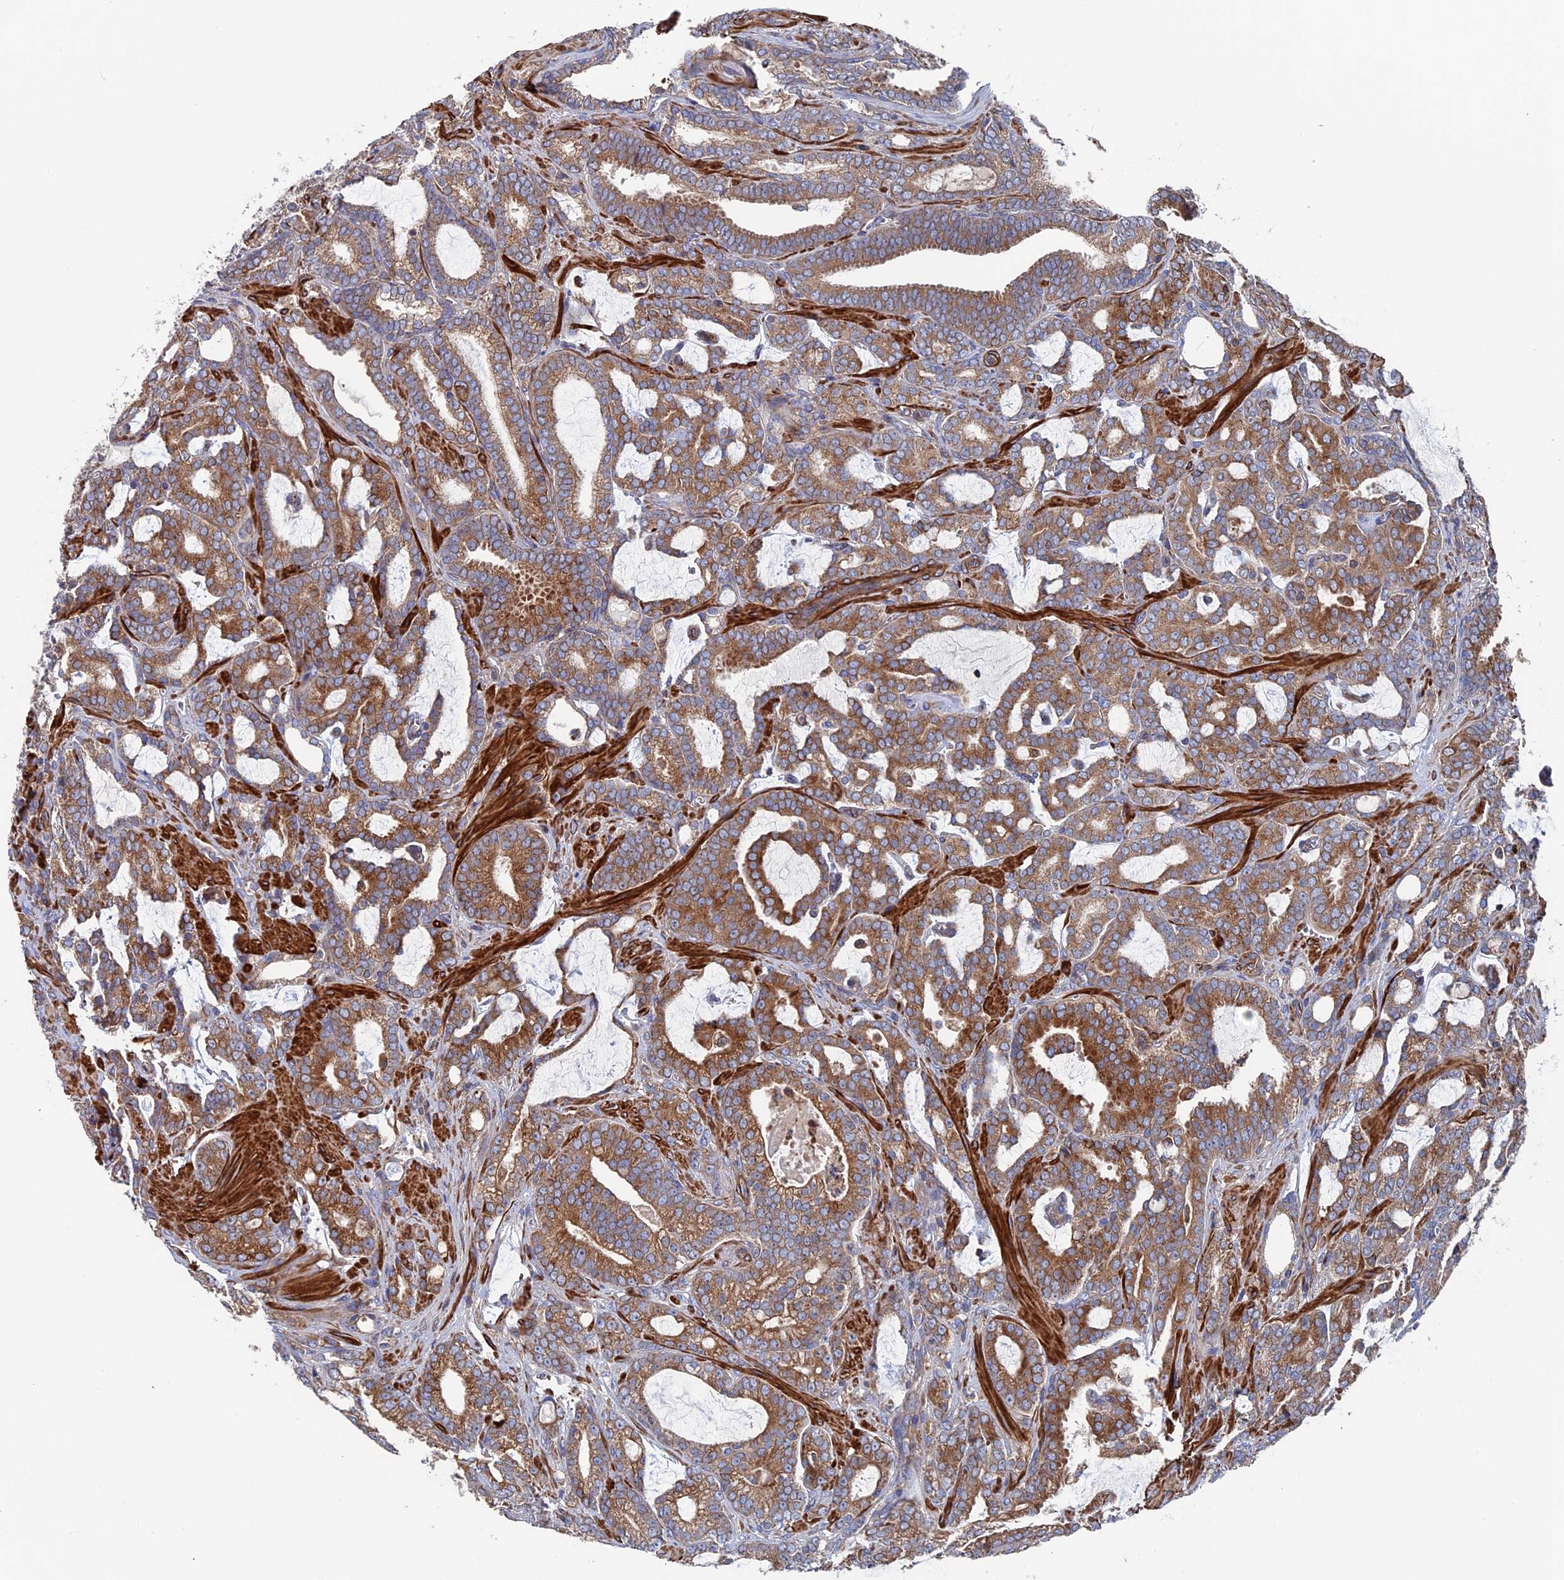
{"staining": {"intensity": "moderate", "quantity": ">75%", "location": "cytoplasmic/membranous"}, "tissue": "prostate cancer", "cell_type": "Tumor cells", "image_type": "cancer", "snomed": [{"axis": "morphology", "description": "Adenocarcinoma, High grade"}, {"axis": "topography", "description": "Prostate and seminal vesicle, NOS"}], "caption": "Immunohistochemistry (IHC) photomicrograph of neoplastic tissue: prostate adenocarcinoma (high-grade) stained using immunohistochemistry (IHC) displays medium levels of moderate protein expression localized specifically in the cytoplasmic/membranous of tumor cells, appearing as a cytoplasmic/membranous brown color.", "gene": "DNAJC3", "patient": {"sex": "male", "age": 67}}